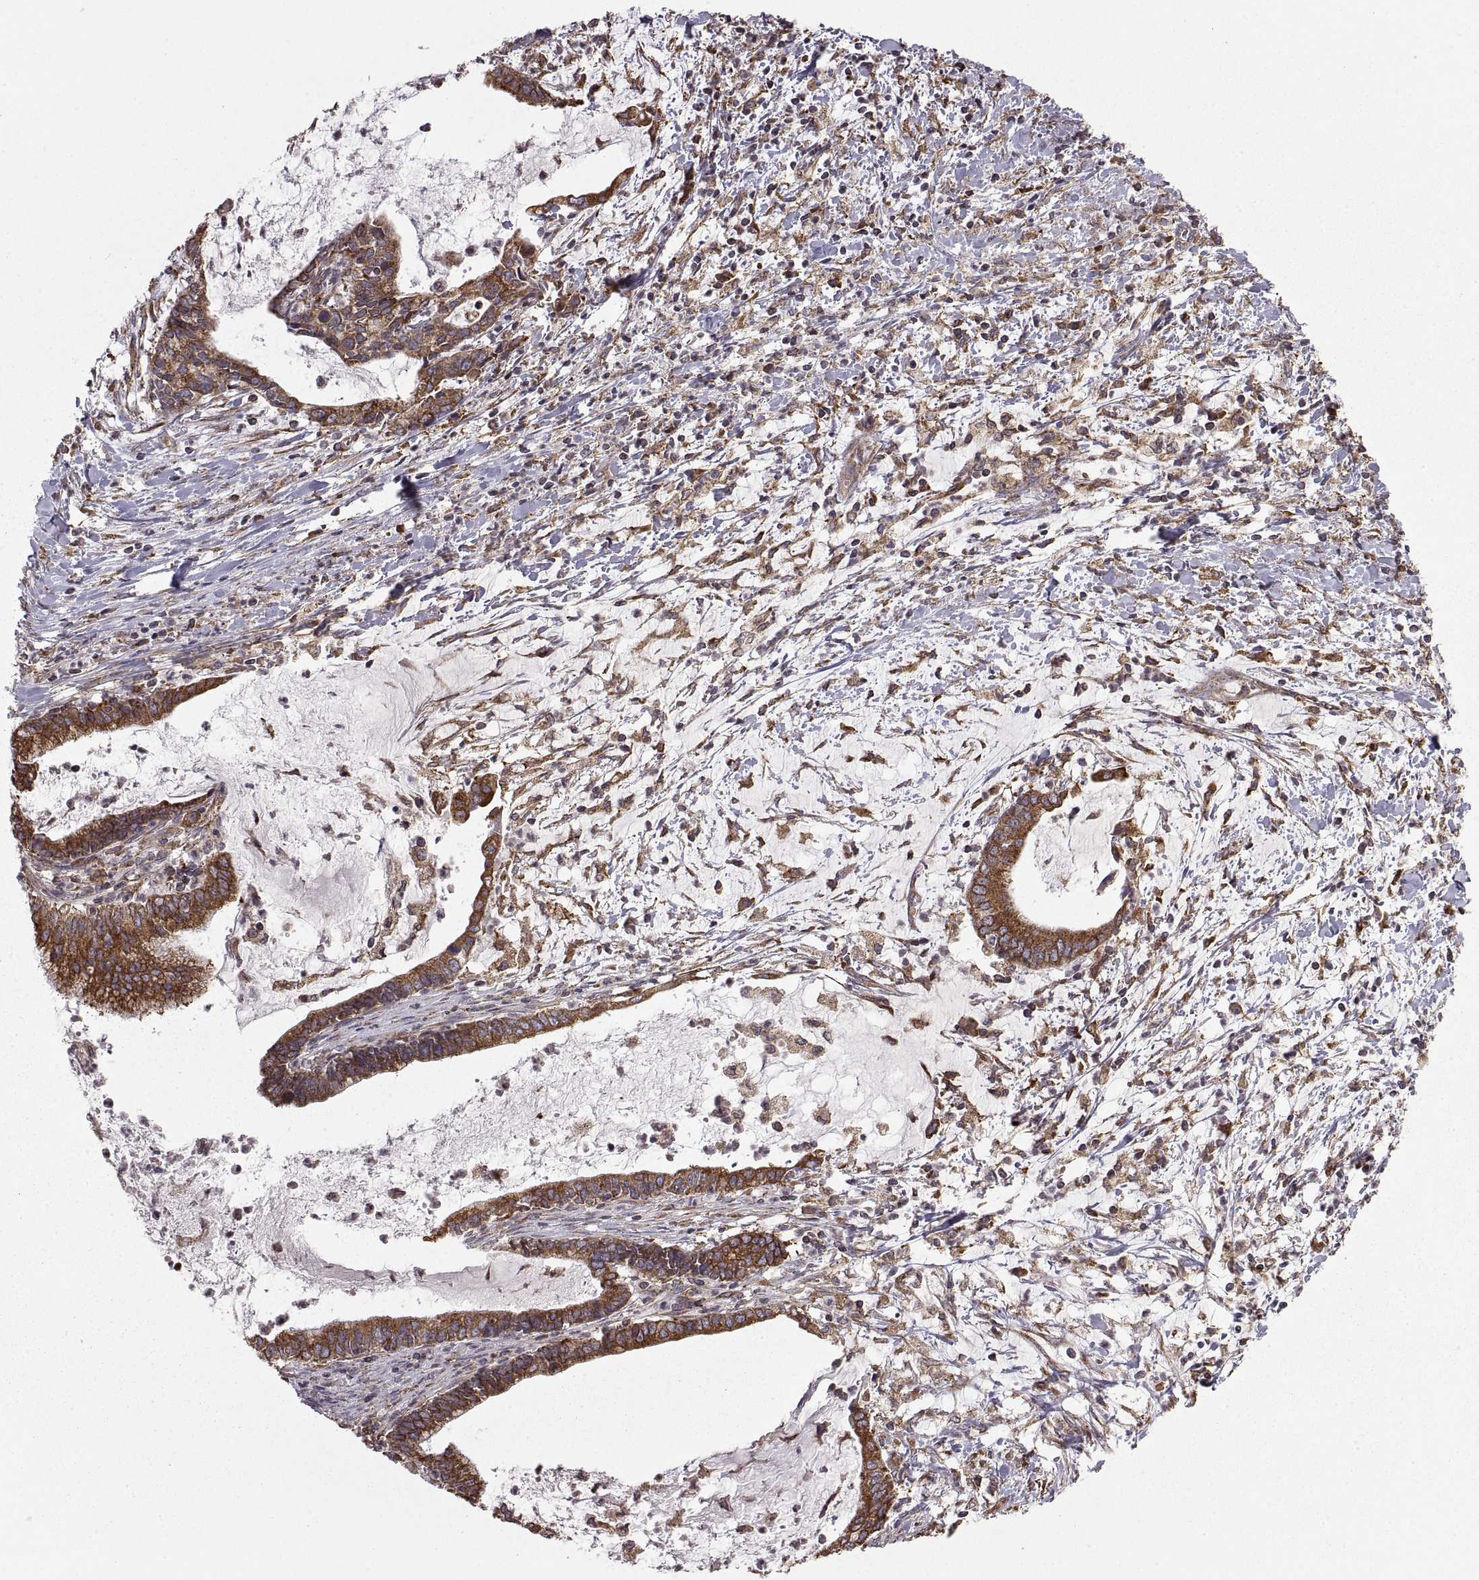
{"staining": {"intensity": "moderate", "quantity": "<25%", "location": "cytoplasmic/membranous"}, "tissue": "cervical cancer", "cell_type": "Tumor cells", "image_type": "cancer", "snomed": [{"axis": "morphology", "description": "Adenocarcinoma, NOS"}, {"axis": "topography", "description": "Cervix"}], "caption": "Immunohistochemistry staining of cervical cancer (adenocarcinoma), which demonstrates low levels of moderate cytoplasmic/membranous positivity in approximately <25% of tumor cells indicating moderate cytoplasmic/membranous protein positivity. The staining was performed using DAB (3,3'-diaminobenzidine) (brown) for protein detection and nuclei were counterstained in hematoxylin (blue).", "gene": "PDIA3", "patient": {"sex": "female", "age": 42}}